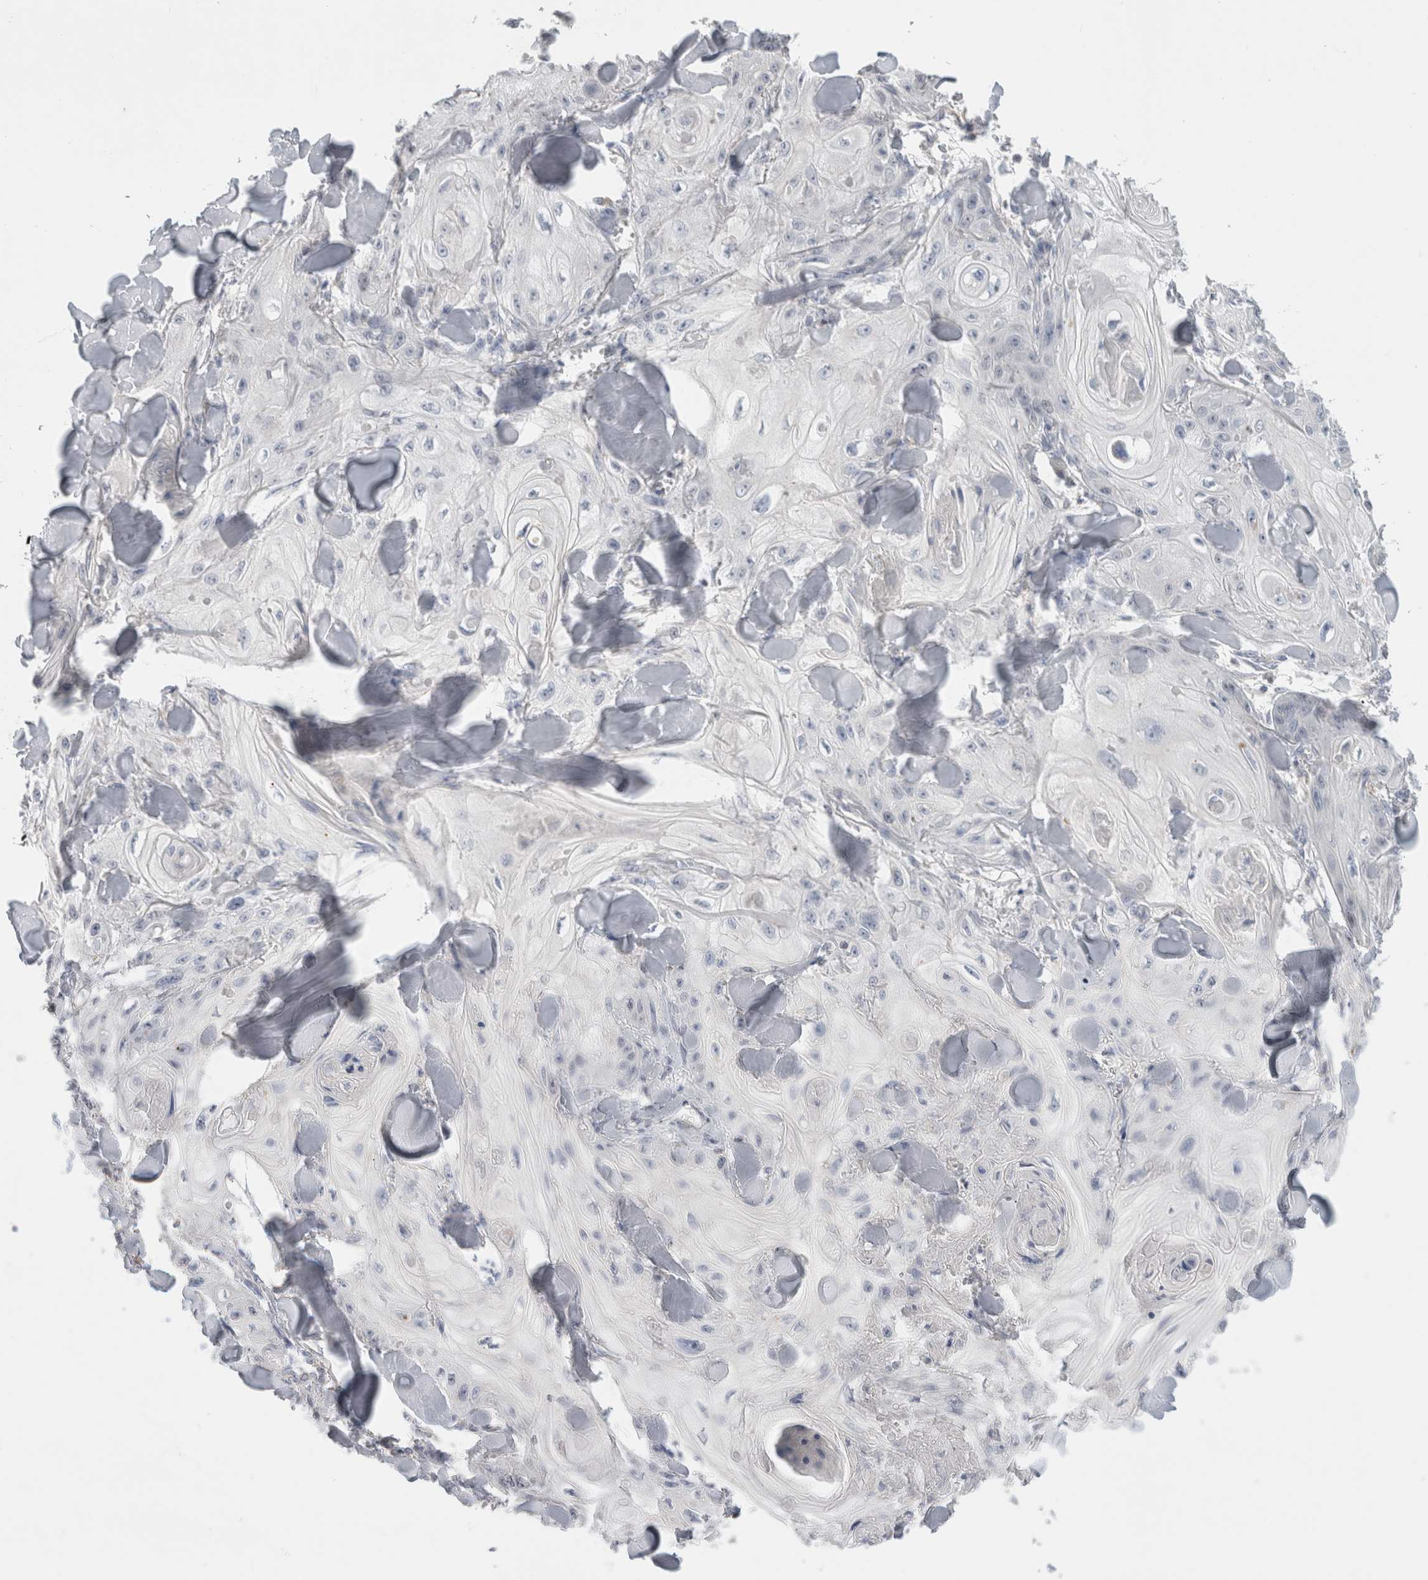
{"staining": {"intensity": "negative", "quantity": "none", "location": "none"}, "tissue": "skin cancer", "cell_type": "Tumor cells", "image_type": "cancer", "snomed": [{"axis": "morphology", "description": "Squamous cell carcinoma, NOS"}, {"axis": "topography", "description": "Skin"}], "caption": "Micrograph shows no significant protein staining in tumor cells of skin squamous cell carcinoma.", "gene": "SYTL5", "patient": {"sex": "male", "age": 74}}